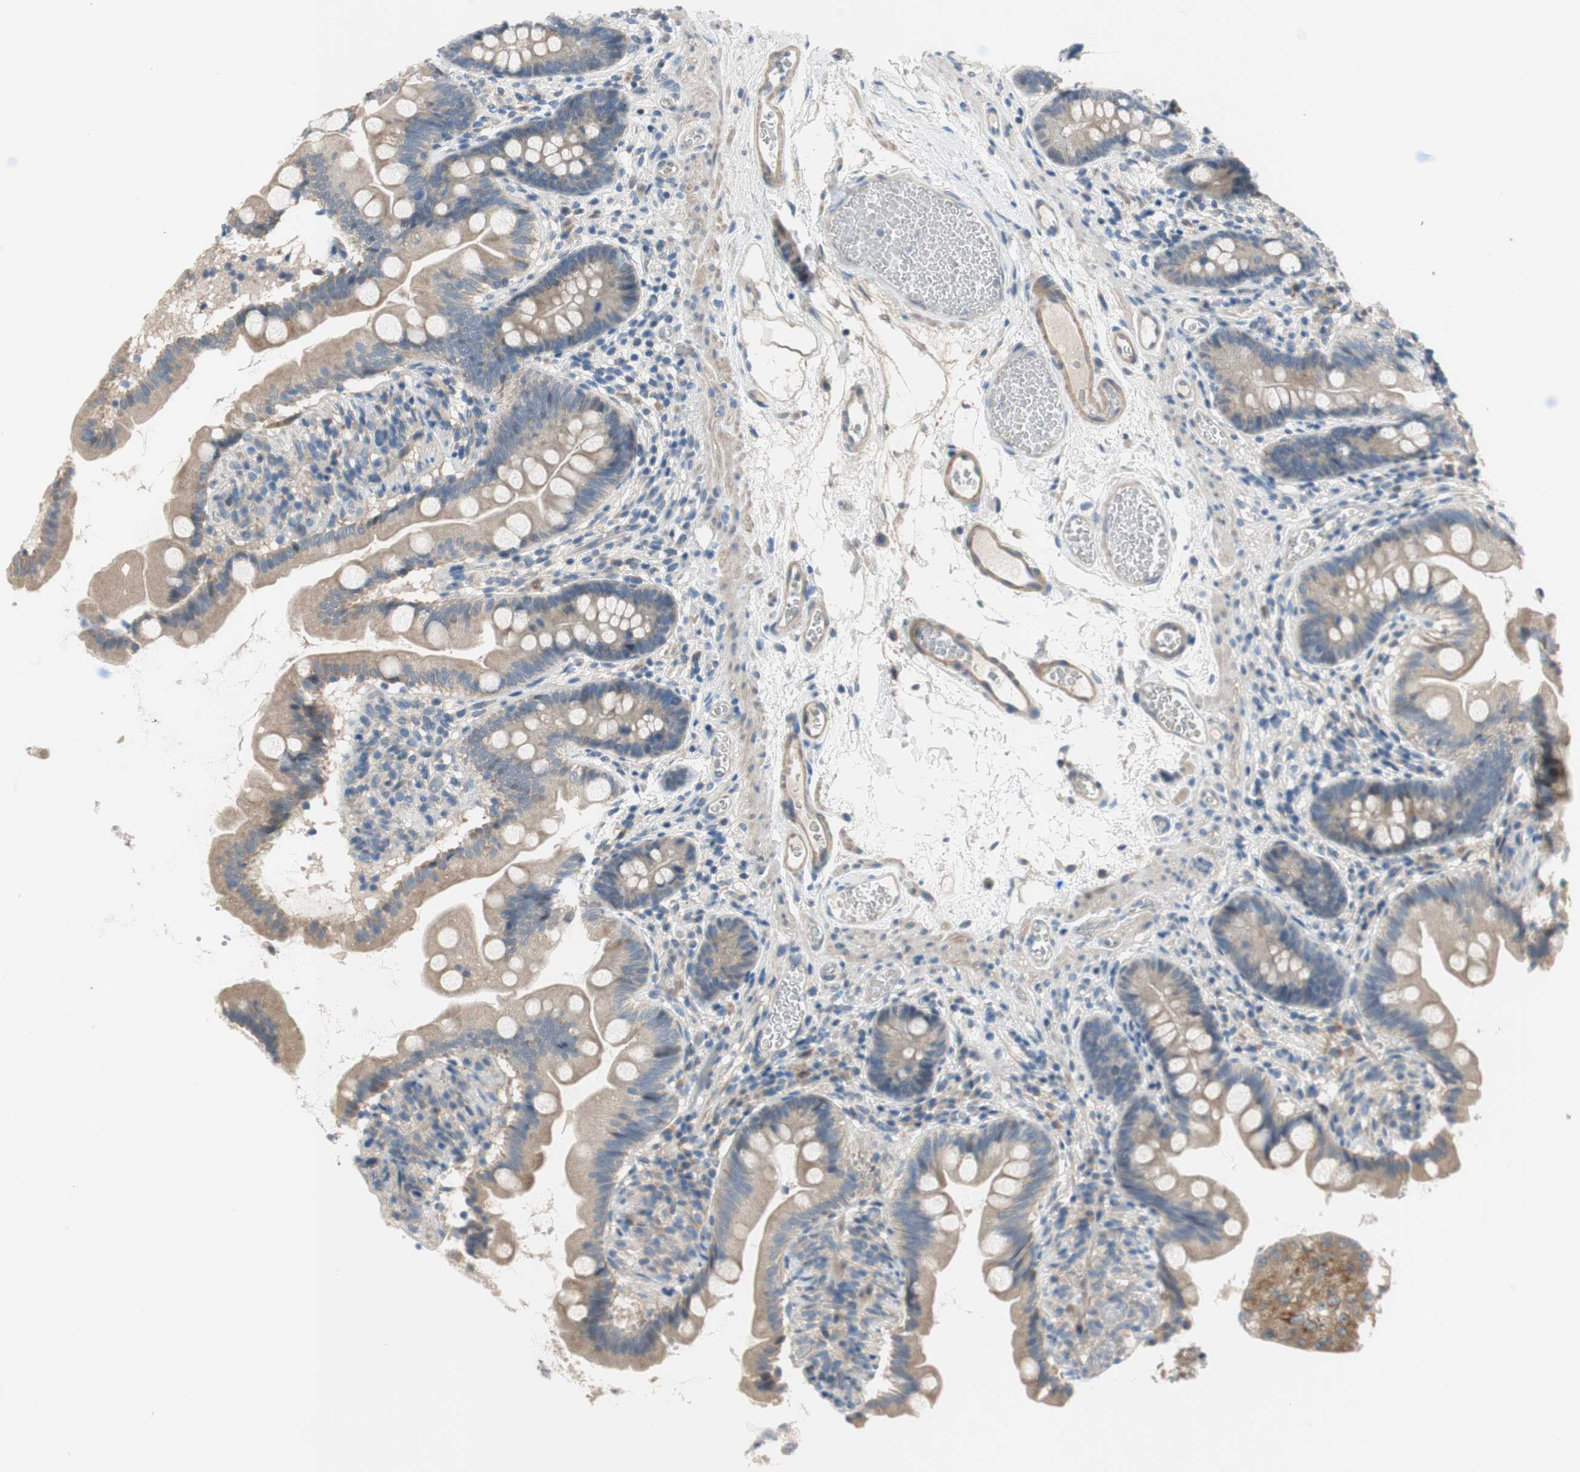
{"staining": {"intensity": "negative", "quantity": "none", "location": "none"}, "tissue": "small intestine", "cell_type": "Glandular cells", "image_type": "normal", "snomed": [{"axis": "morphology", "description": "Normal tissue, NOS"}, {"axis": "topography", "description": "Small intestine"}], "caption": "DAB (3,3'-diaminobenzidine) immunohistochemical staining of benign human small intestine shows no significant positivity in glandular cells.", "gene": "TACR3", "patient": {"sex": "female", "age": 56}}